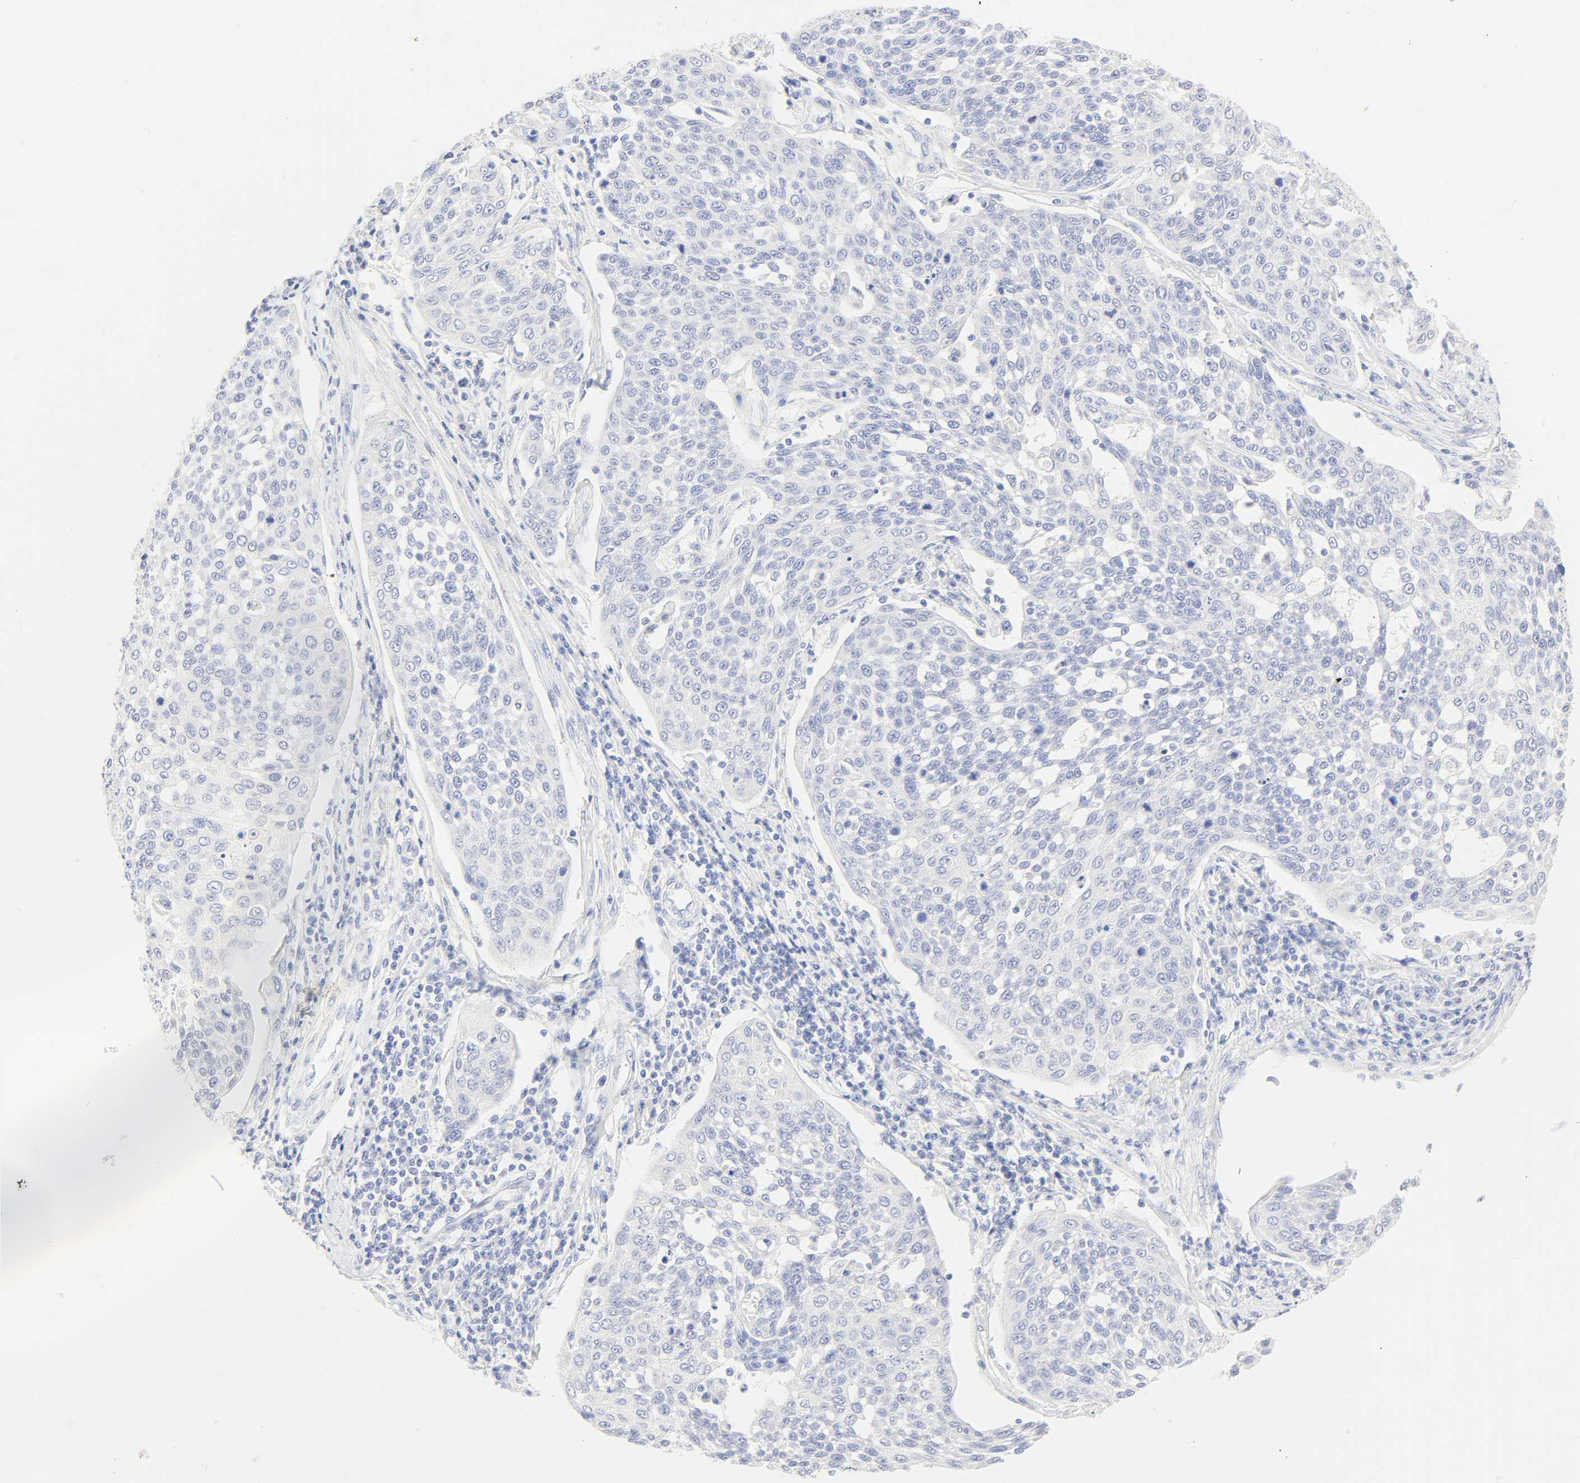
{"staining": {"intensity": "negative", "quantity": "none", "location": "none"}, "tissue": "cervical cancer", "cell_type": "Tumor cells", "image_type": "cancer", "snomed": [{"axis": "morphology", "description": "Squamous cell carcinoma, NOS"}, {"axis": "topography", "description": "Cervix"}], "caption": "Cervical cancer (squamous cell carcinoma) was stained to show a protein in brown. There is no significant staining in tumor cells.", "gene": "SLCO1B3", "patient": {"sex": "female", "age": 34}}